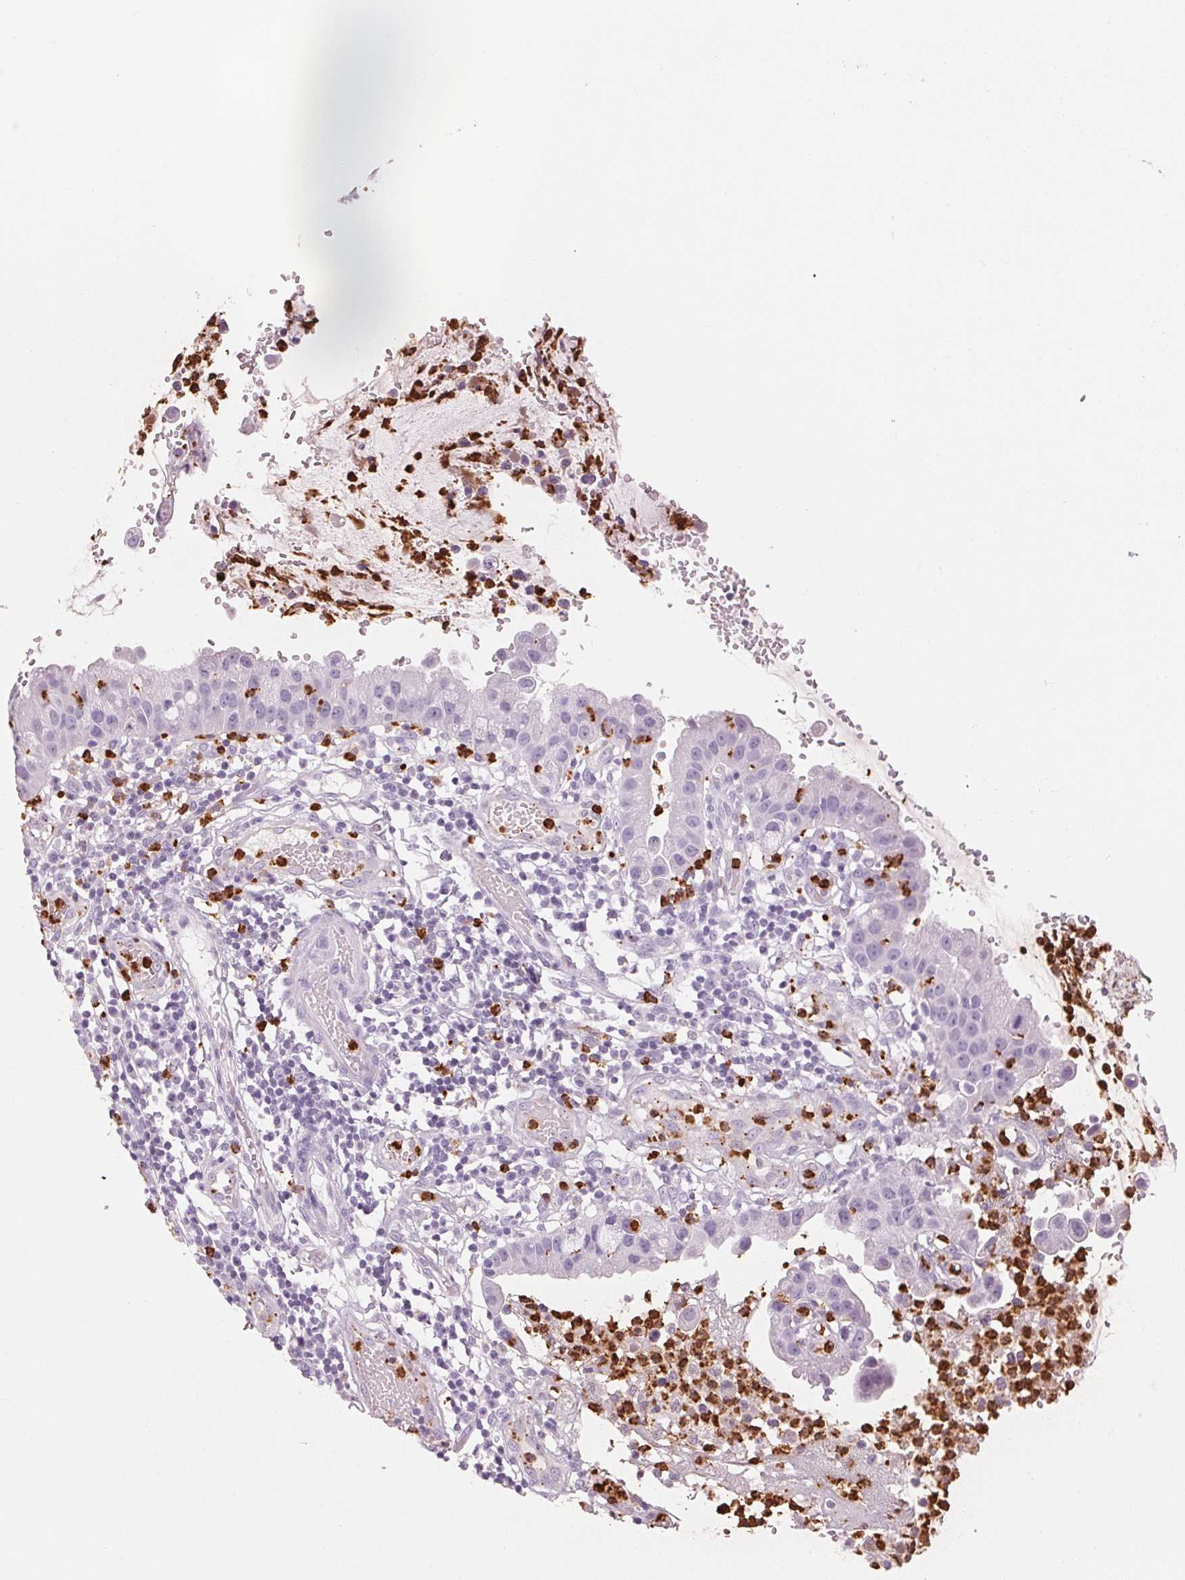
{"staining": {"intensity": "negative", "quantity": "none", "location": "none"}, "tissue": "cervical cancer", "cell_type": "Tumor cells", "image_type": "cancer", "snomed": [{"axis": "morphology", "description": "Adenocarcinoma, NOS"}, {"axis": "topography", "description": "Cervix"}], "caption": "Tumor cells are negative for protein expression in human cervical cancer. (Stains: DAB immunohistochemistry (IHC) with hematoxylin counter stain, Microscopy: brightfield microscopy at high magnification).", "gene": "KLK7", "patient": {"sex": "female", "age": 34}}